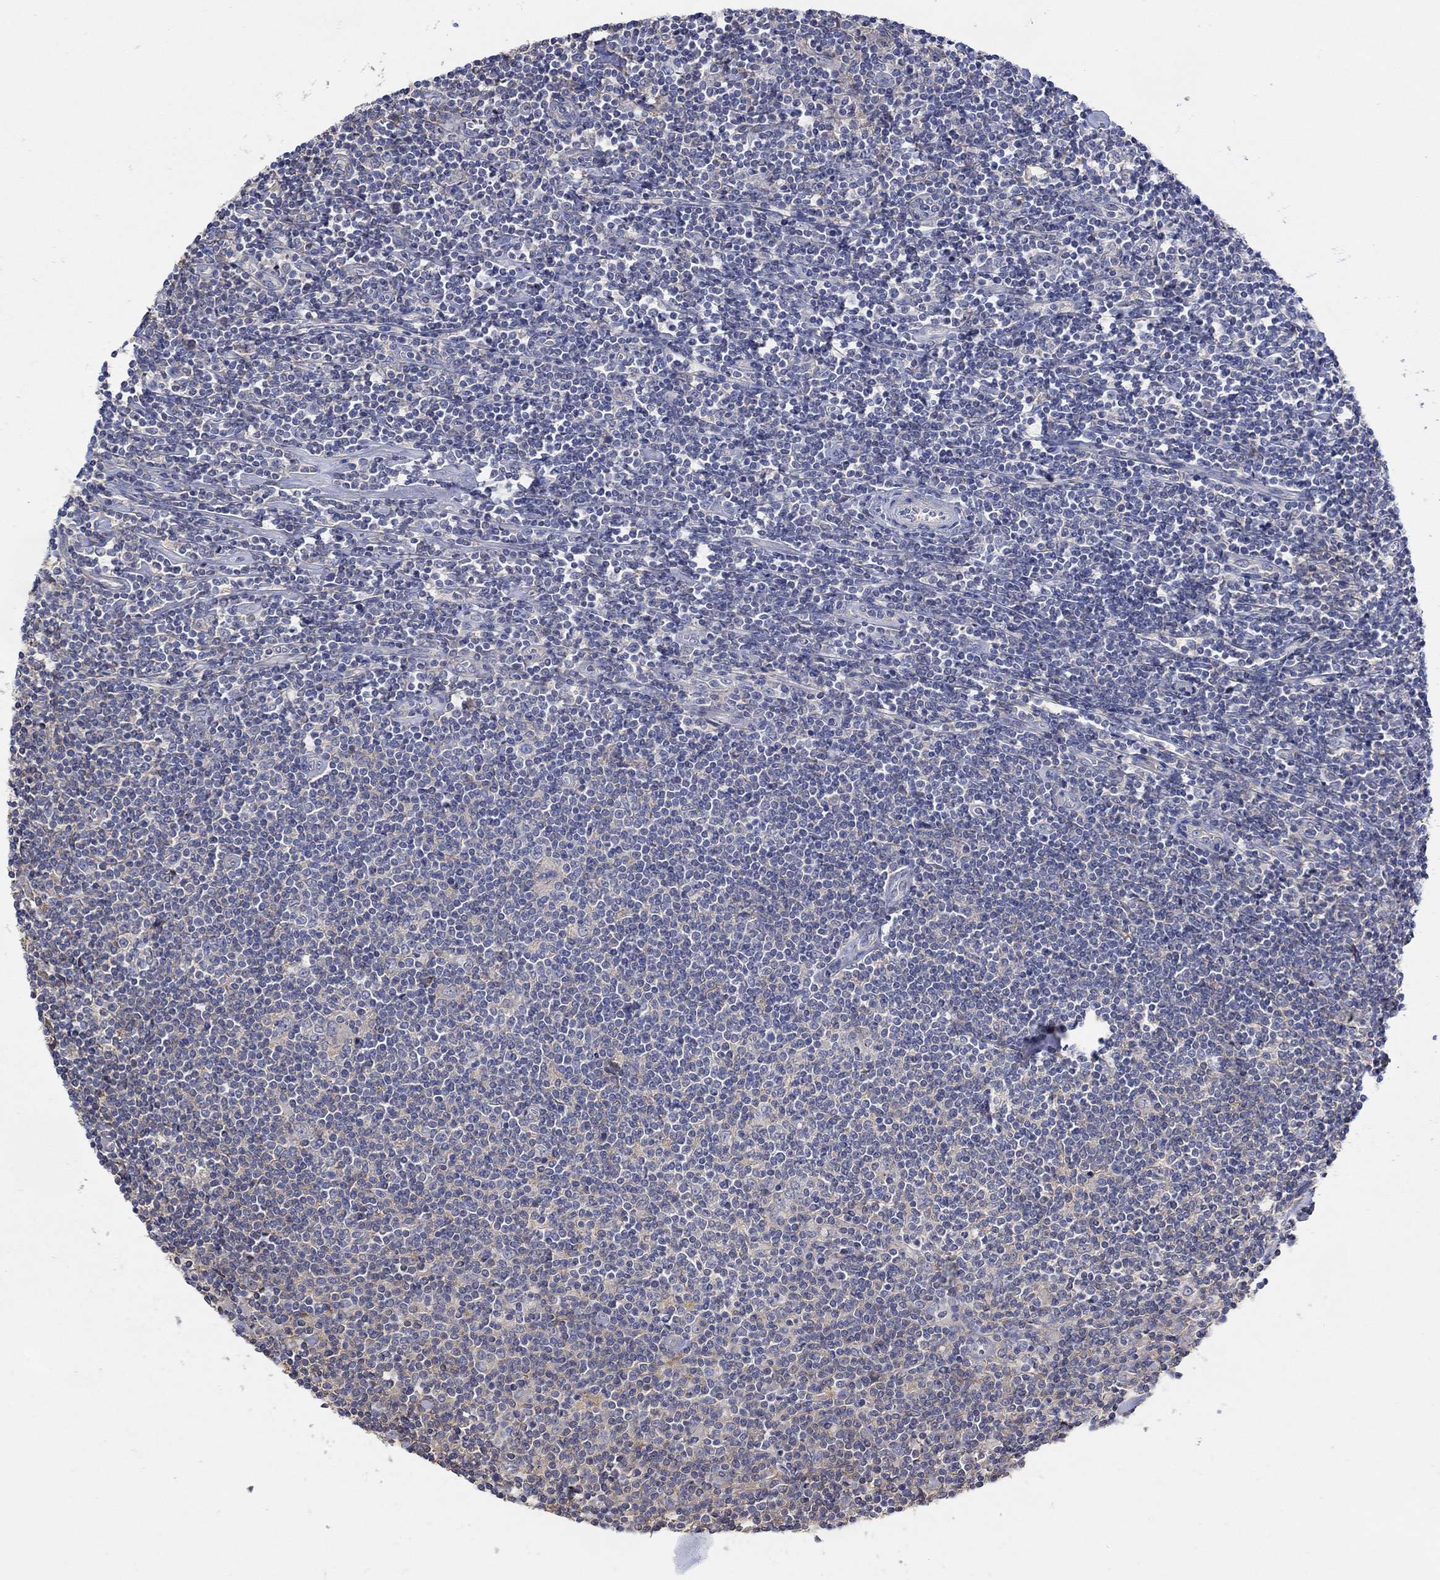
{"staining": {"intensity": "negative", "quantity": "none", "location": "none"}, "tissue": "lymphoma", "cell_type": "Tumor cells", "image_type": "cancer", "snomed": [{"axis": "morphology", "description": "Hodgkin's disease, NOS"}, {"axis": "topography", "description": "Lymph node"}], "caption": "Immunohistochemistry (IHC) image of neoplastic tissue: human lymphoma stained with DAB (3,3'-diaminobenzidine) shows no significant protein staining in tumor cells.", "gene": "TEKT3", "patient": {"sex": "male", "age": 40}}